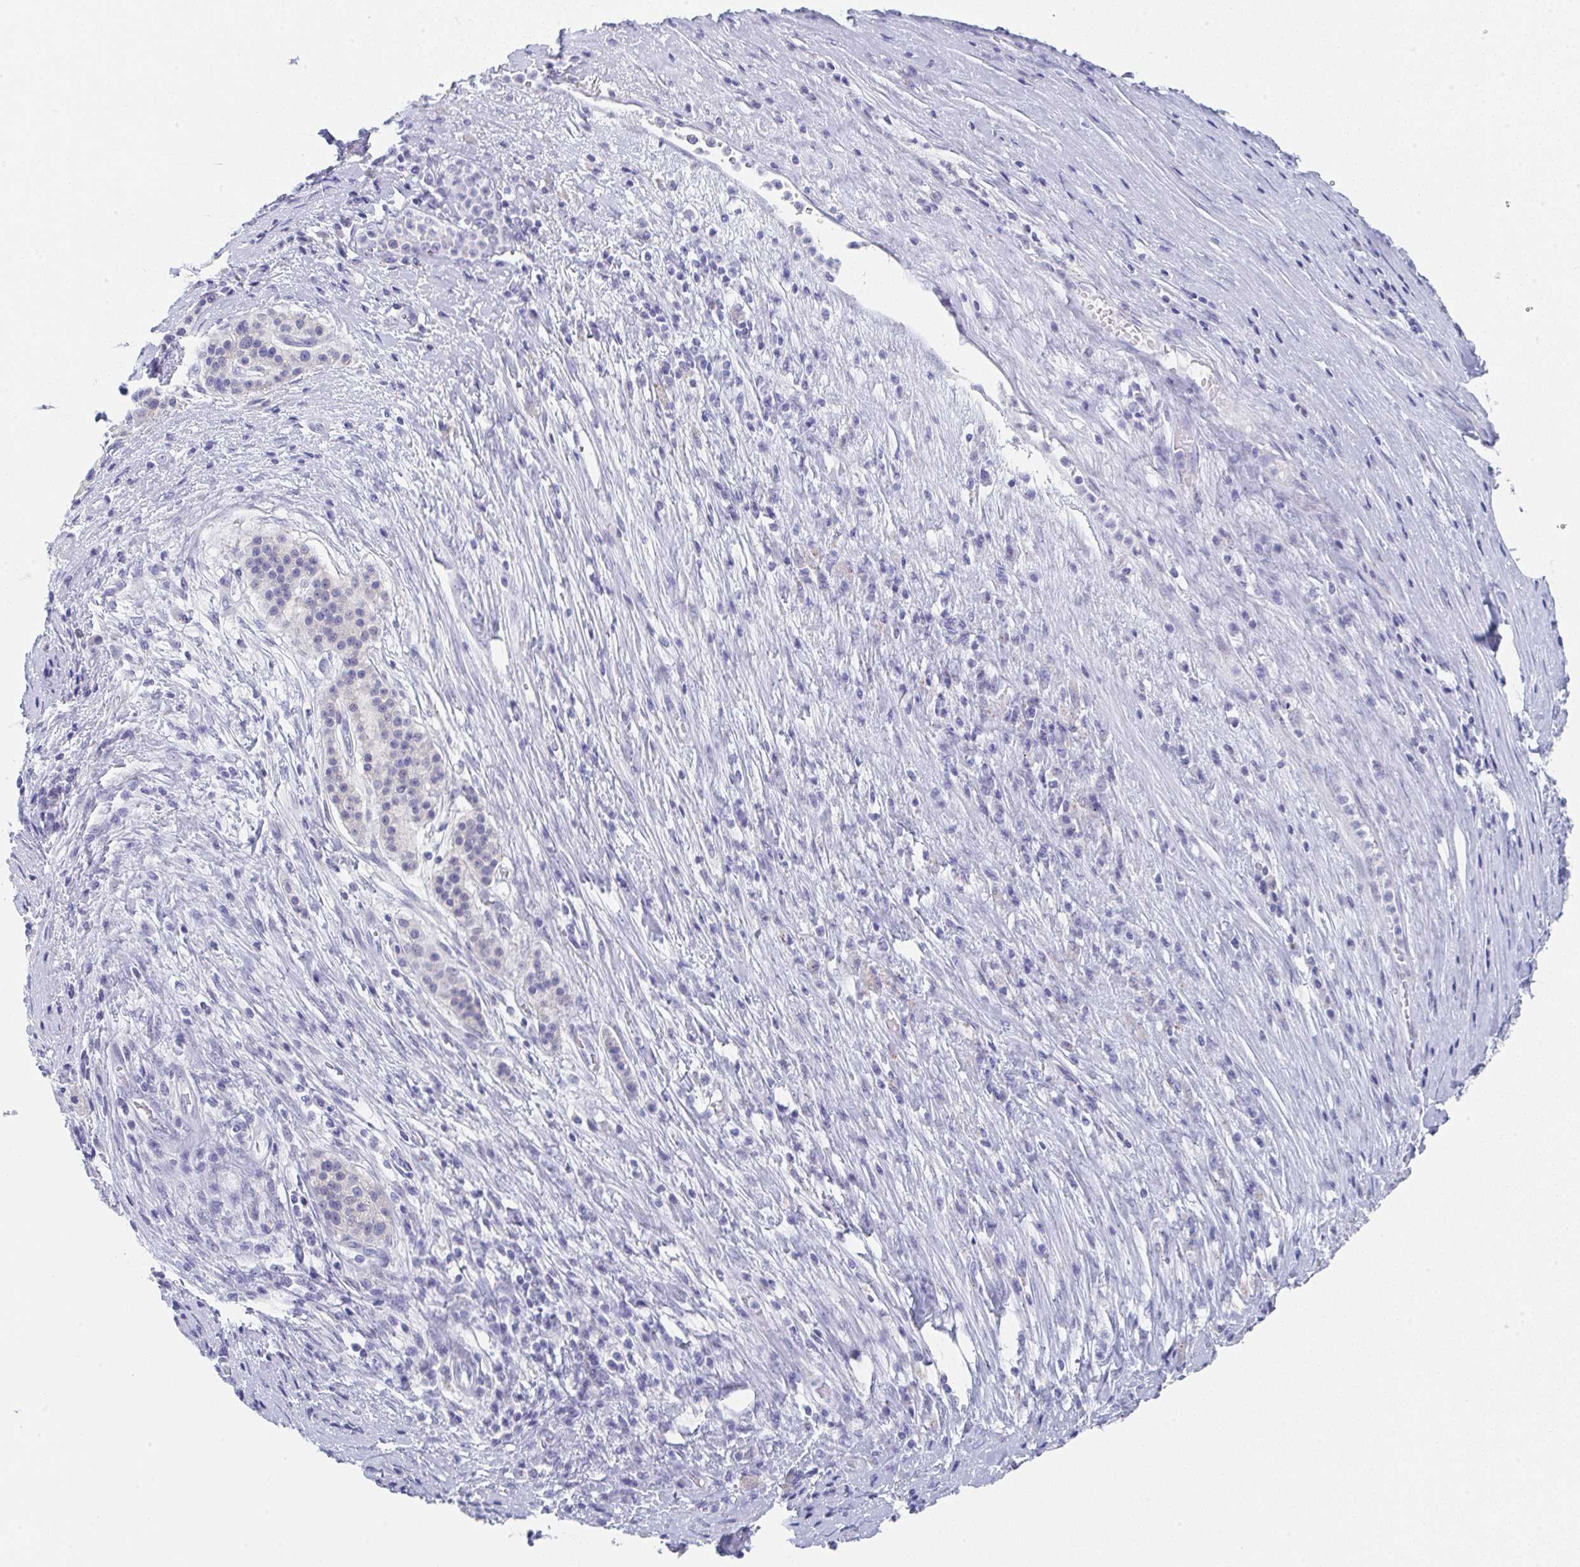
{"staining": {"intensity": "negative", "quantity": "none", "location": "none"}, "tissue": "pancreatic cancer", "cell_type": "Tumor cells", "image_type": "cancer", "snomed": [{"axis": "morphology", "description": "Adenocarcinoma, NOS"}, {"axis": "topography", "description": "Pancreas"}], "caption": "Tumor cells are negative for protein expression in human pancreatic adenocarcinoma.", "gene": "TNFRSF8", "patient": {"sex": "male", "age": 63}}